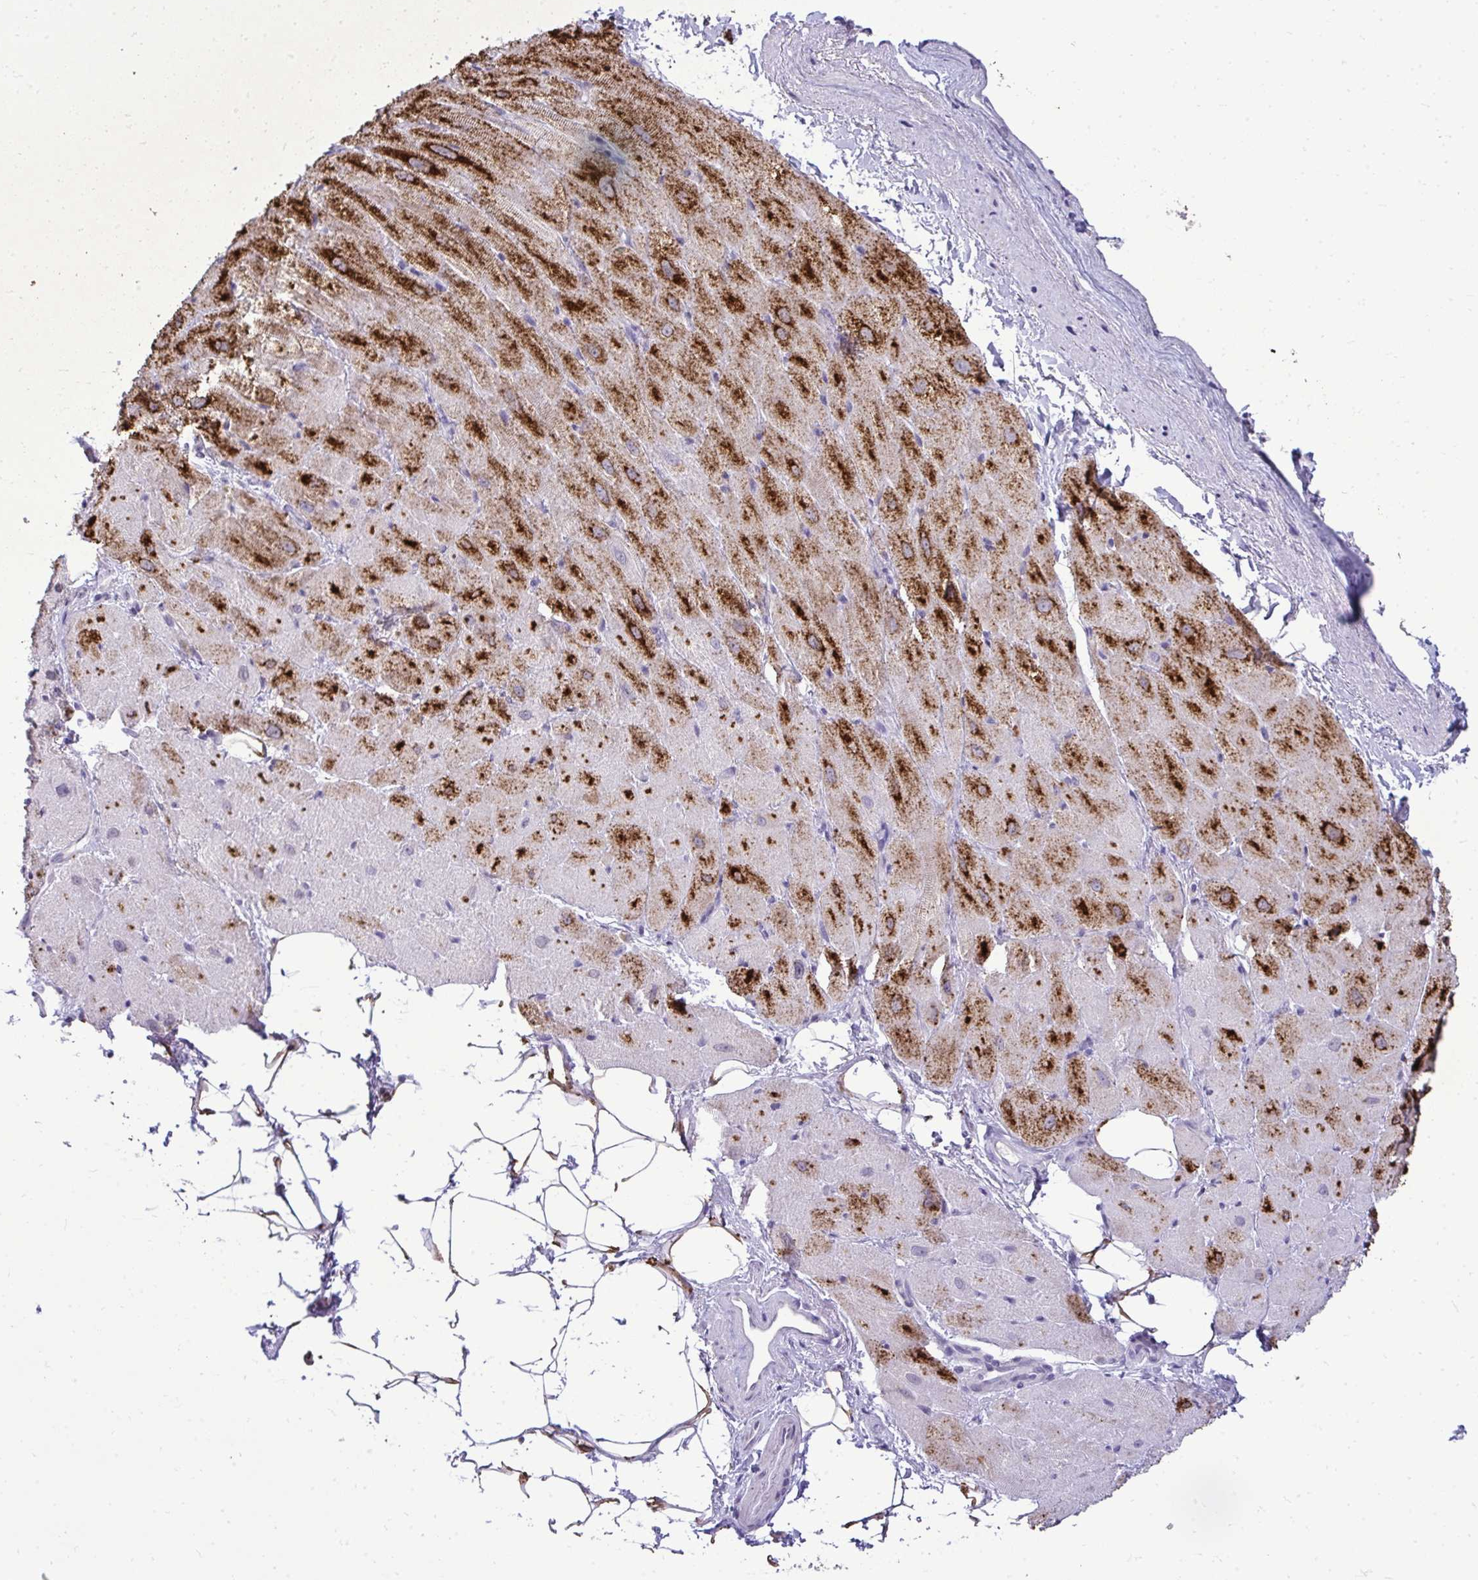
{"staining": {"intensity": "strong", "quantity": "<25%", "location": "cytoplasmic/membranous"}, "tissue": "heart muscle", "cell_type": "Cardiomyocytes", "image_type": "normal", "snomed": [{"axis": "morphology", "description": "Normal tissue, NOS"}, {"axis": "topography", "description": "Heart"}], "caption": "Approximately <25% of cardiomyocytes in unremarkable human heart muscle exhibit strong cytoplasmic/membranous protein expression as visualized by brown immunohistochemical staining.", "gene": "NPPA", "patient": {"sex": "male", "age": 62}}